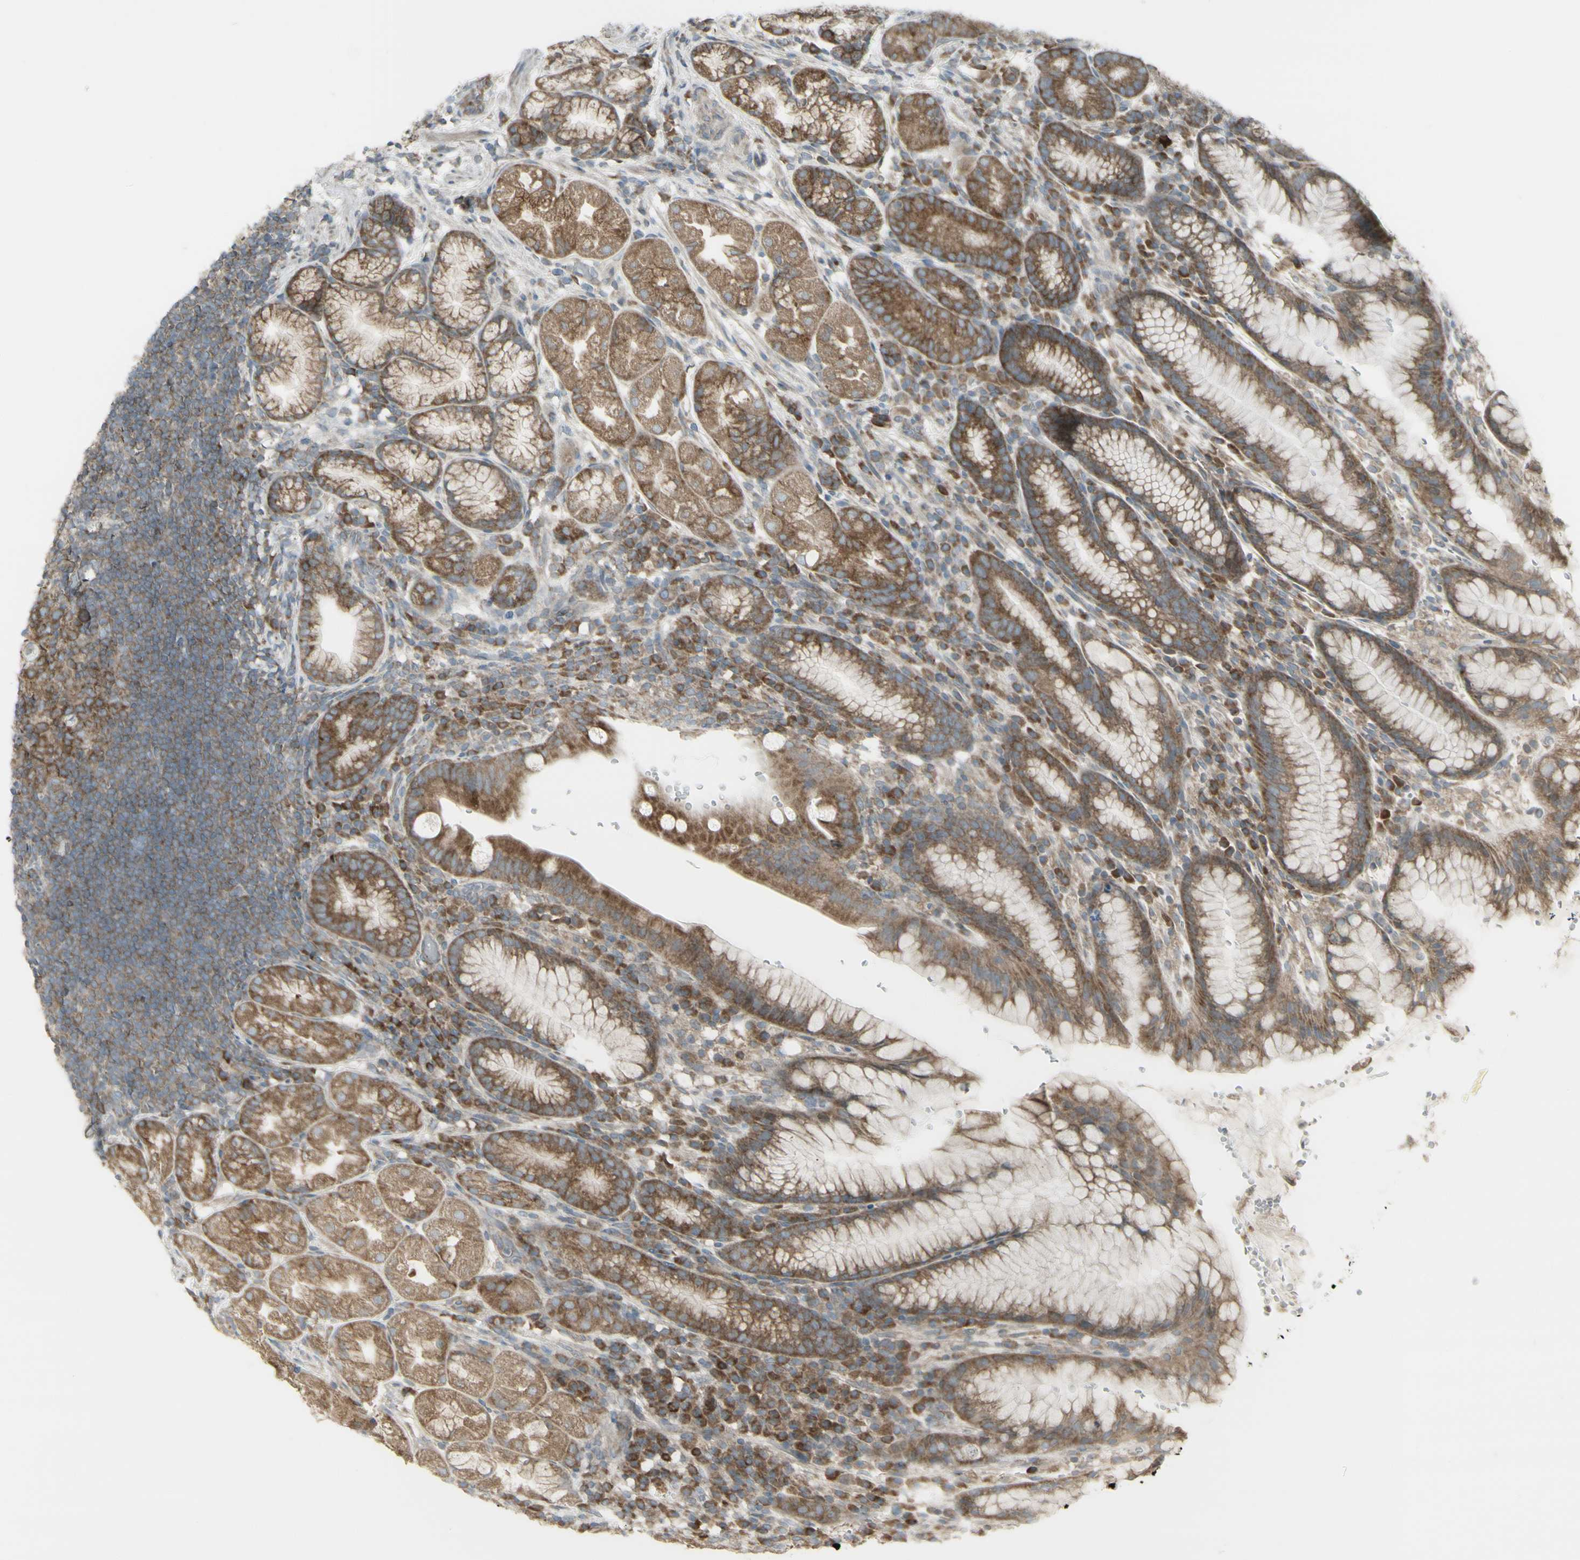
{"staining": {"intensity": "moderate", "quantity": ">75%", "location": "cytoplasmic/membranous"}, "tissue": "stomach", "cell_type": "Glandular cells", "image_type": "normal", "snomed": [{"axis": "morphology", "description": "Normal tissue, NOS"}, {"axis": "topography", "description": "Stomach, lower"}], "caption": "This histopathology image demonstrates immunohistochemistry (IHC) staining of unremarkable stomach, with medium moderate cytoplasmic/membranous expression in about >75% of glandular cells.", "gene": "FKBP3", "patient": {"sex": "male", "age": 52}}